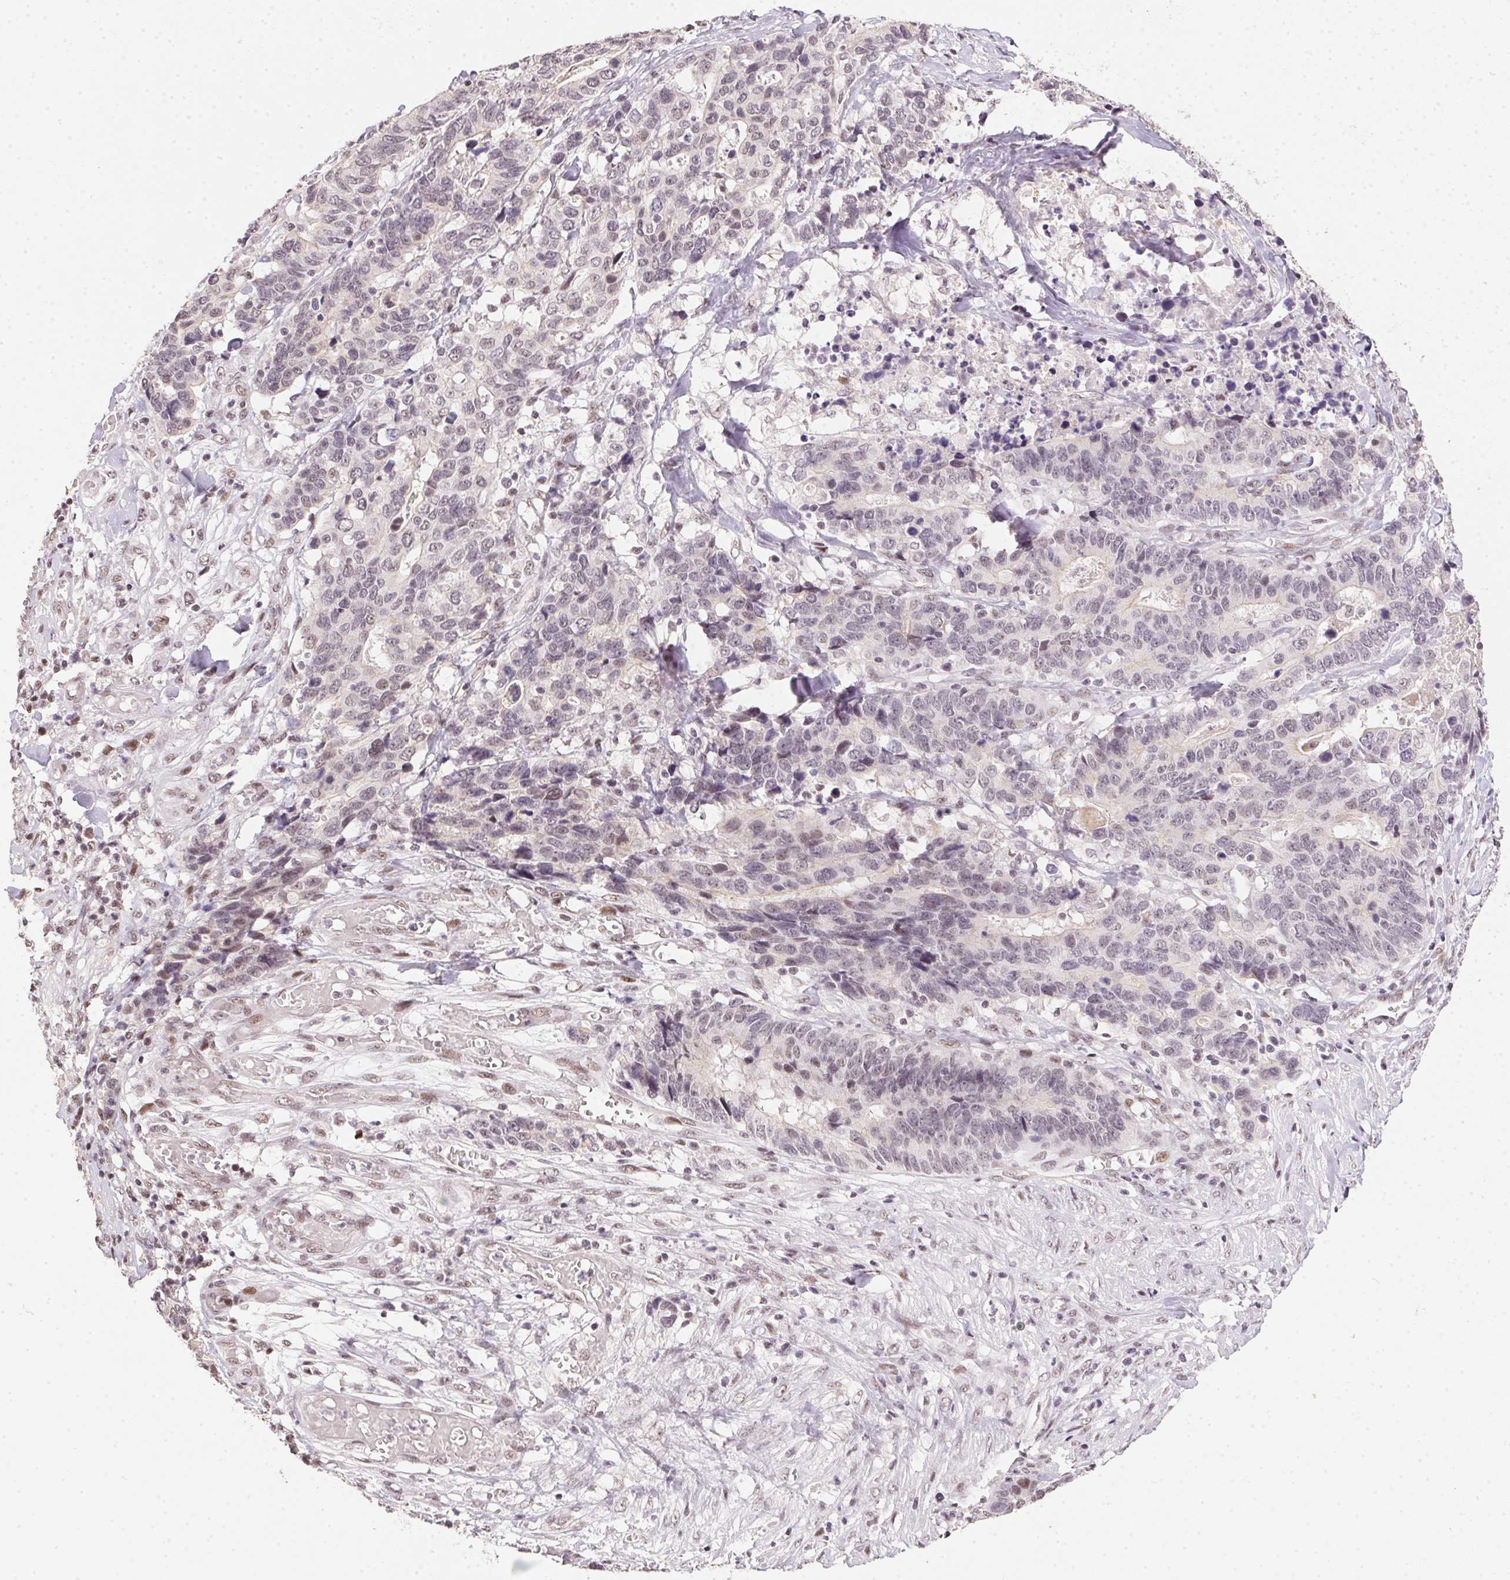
{"staining": {"intensity": "negative", "quantity": "none", "location": "none"}, "tissue": "stomach cancer", "cell_type": "Tumor cells", "image_type": "cancer", "snomed": [{"axis": "morphology", "description": "Adenocarcinoma, NOS"}, {"axis": "topography", "description": "Stomach, upper"}], "caption": "This photomicrograph is of adenocarcinoma (stomach) stained with immunohistochemistry to label a protein in brown with the nuclei are counter-stained blue. There is no positivity in tumor cells.", "gene": "KDM4D", "patient": {"sex": "female", "age": 67}}